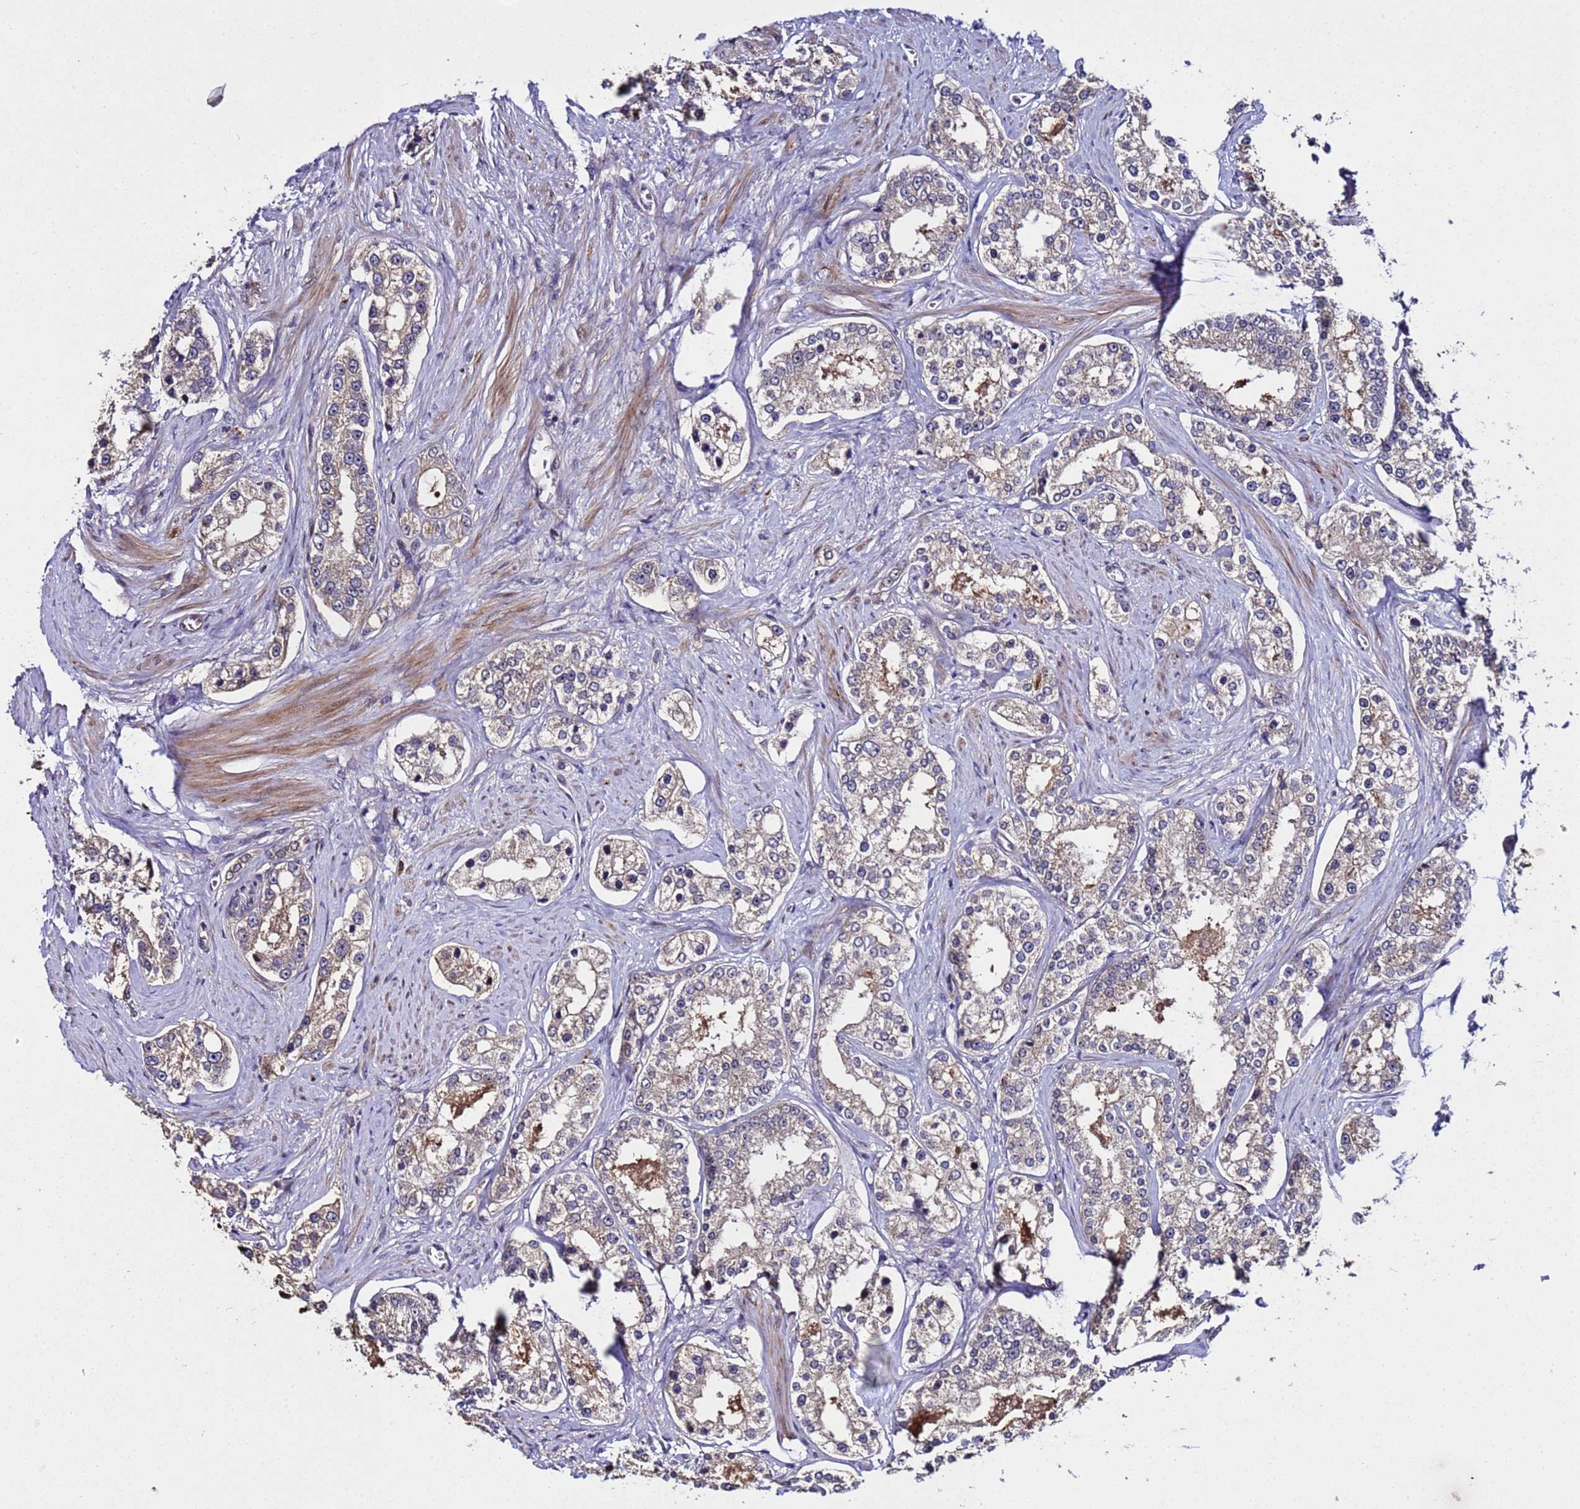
{"staining": {"intensity": "weak", "quantity": "25%-75%", "location": "cytoplasmic/membranous"}, "tissue": "prostate cancer", "cell_type": "Tumor cells", "image_type": "cancer", "snomed": [{"axis": "morphology", "description": "Normal tissue, NOS"}, {"axis": "morphology", "description": "Adenocarcinoma, High grade"}, {"axis": "topography", "description": "Prostate"}], "caption": "Immunohistochemistry image of neoplastic tissue: human prostate cancer (adenocarcinoma (high-grade)) stained using immunohistochemistry demonstrates low levels of weak protein expression localized specifically in the cytoplasmic/membranous of tumor cells, appearing as a cytoplasmic/membranous brown color.", "gene": "PLXDC2", "patient": {"sex": "male", "age": 83}}